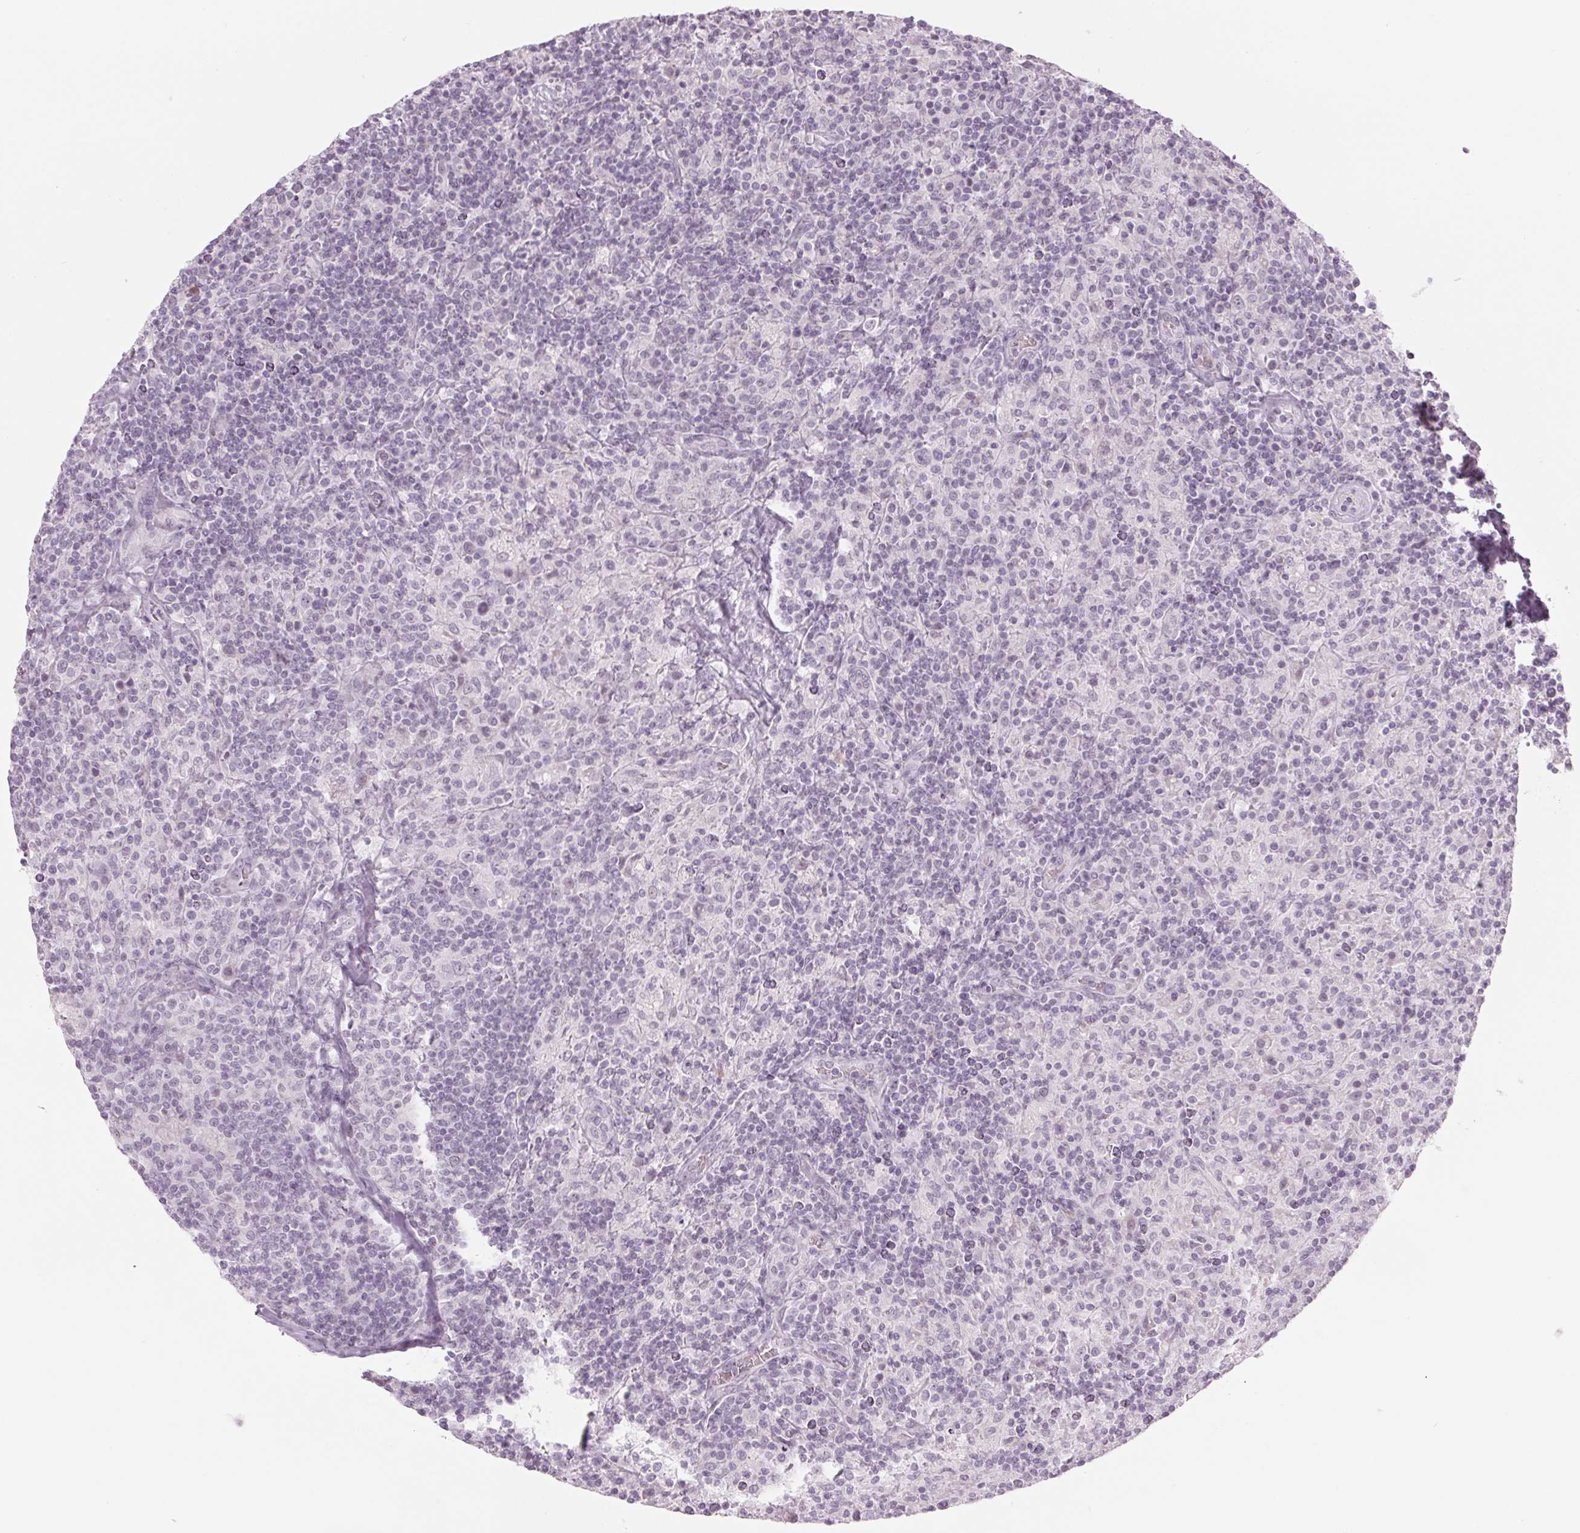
{"staining": {"intensity": "negative", "quantity": "none", "location": "none"}, "tissue": "lymphoma", "cell_type": "Tumor cells", "image_type": "cancer", "snomed": [{"axis": "morphology", "description": "Hodgkin's disease, NOS"}, {"axis": "topography", "description": "Lymph node"}], "caption": "The photomicrograph exhibits no significant staining in tumor cells of lymphoma.", "gene": "SCTR", "patient": {"sex": "male", "age": 70}}